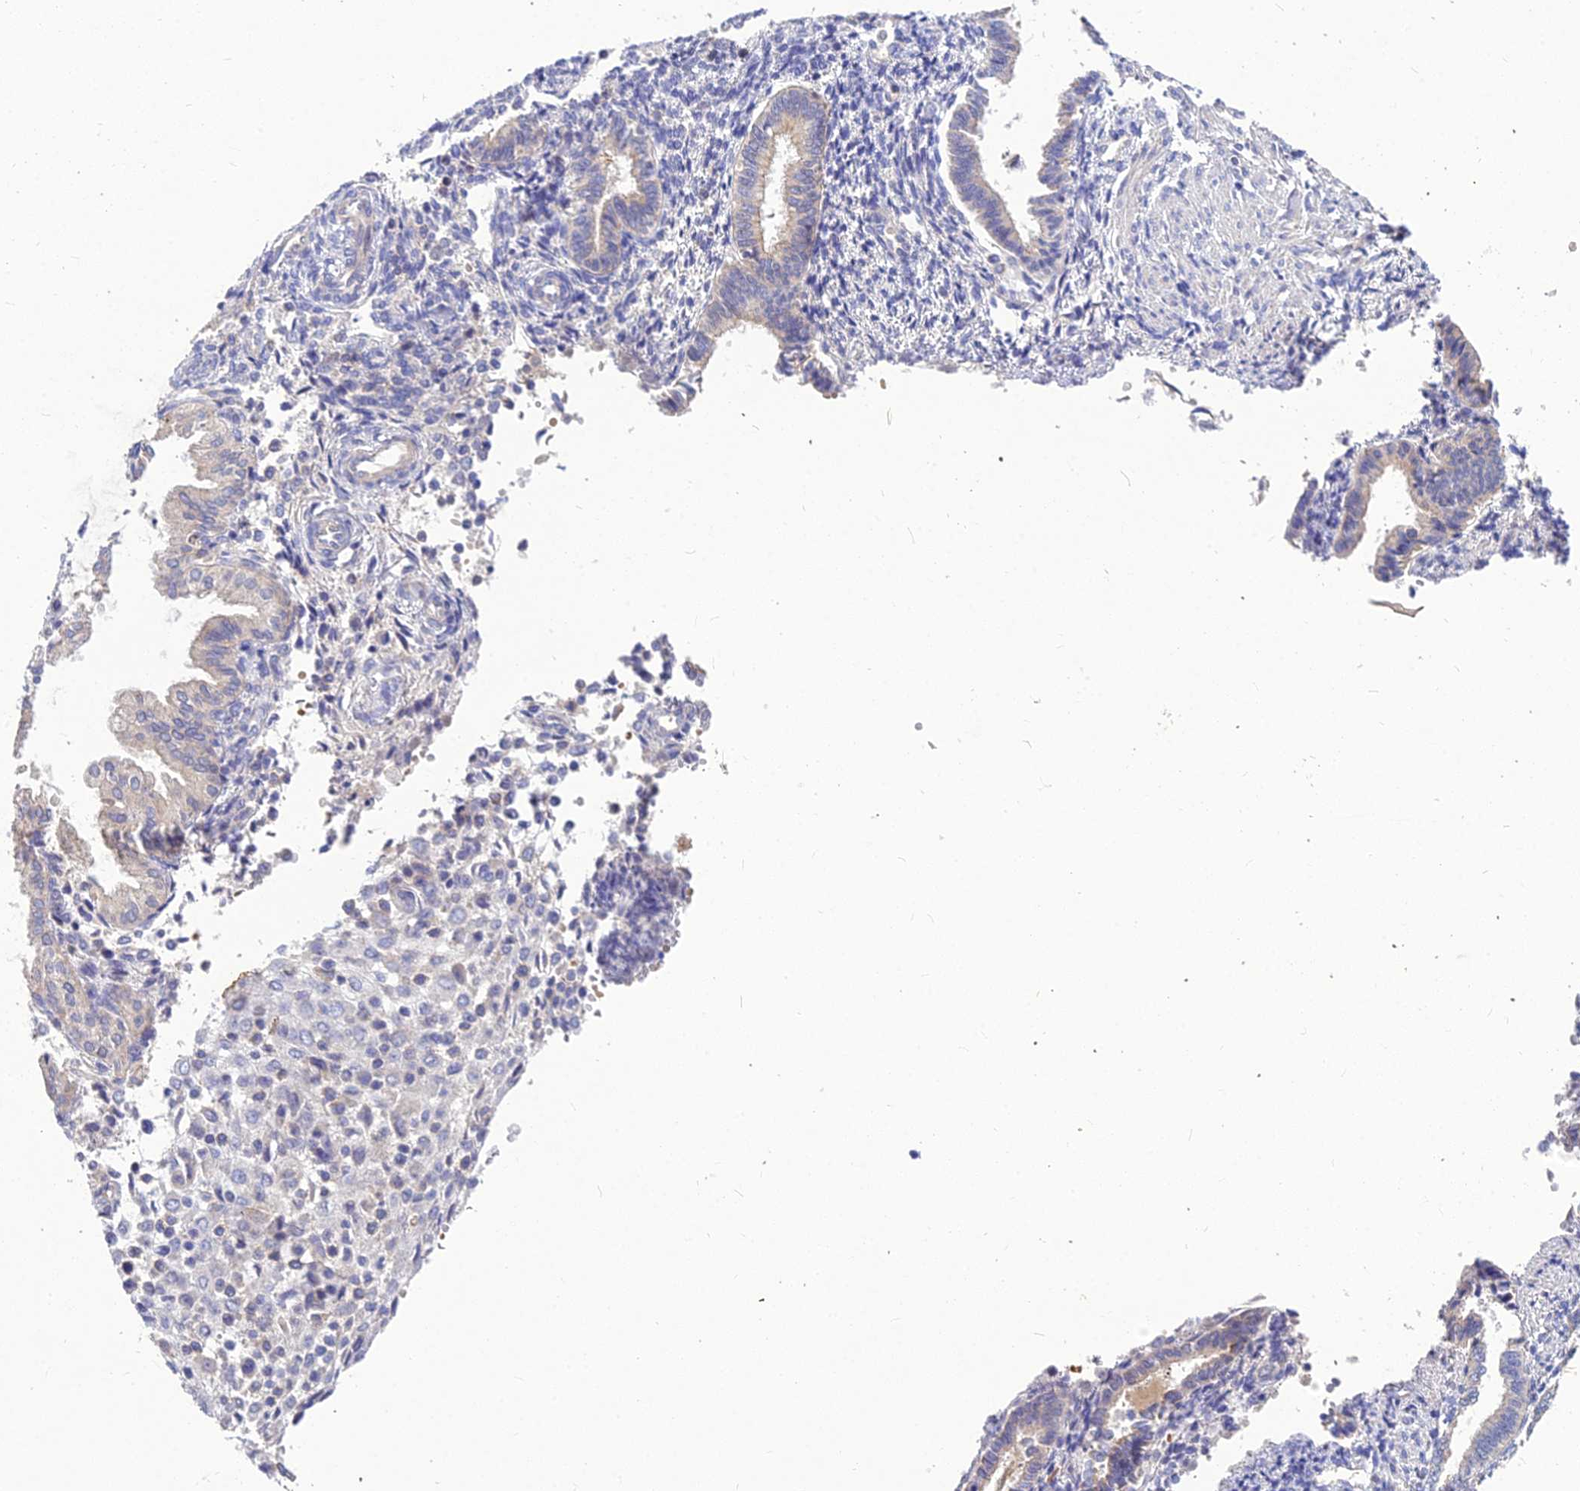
{"staining": {"intensity": "negative", "quantity": "none", "location": "none"}, "tissue": "endometrium", "cell_type": "Cells in endometrial stroma", "image_type": "normal", "snomed": [{"axis": "morphology", "description": "Normal tissue, NOS"}, {"axis": "topography", "description": "Endometrium"}], "caption": "Immunohistochemical staining of normal endometrium shows no significant positivity in cells in endometrial stroma. The staining is performed using DAB brown chromogen with nuclei counter-stained in using hematoxylin.", "gene": "DMRTA1", "patient": {"sex": "female", "age": 53}}